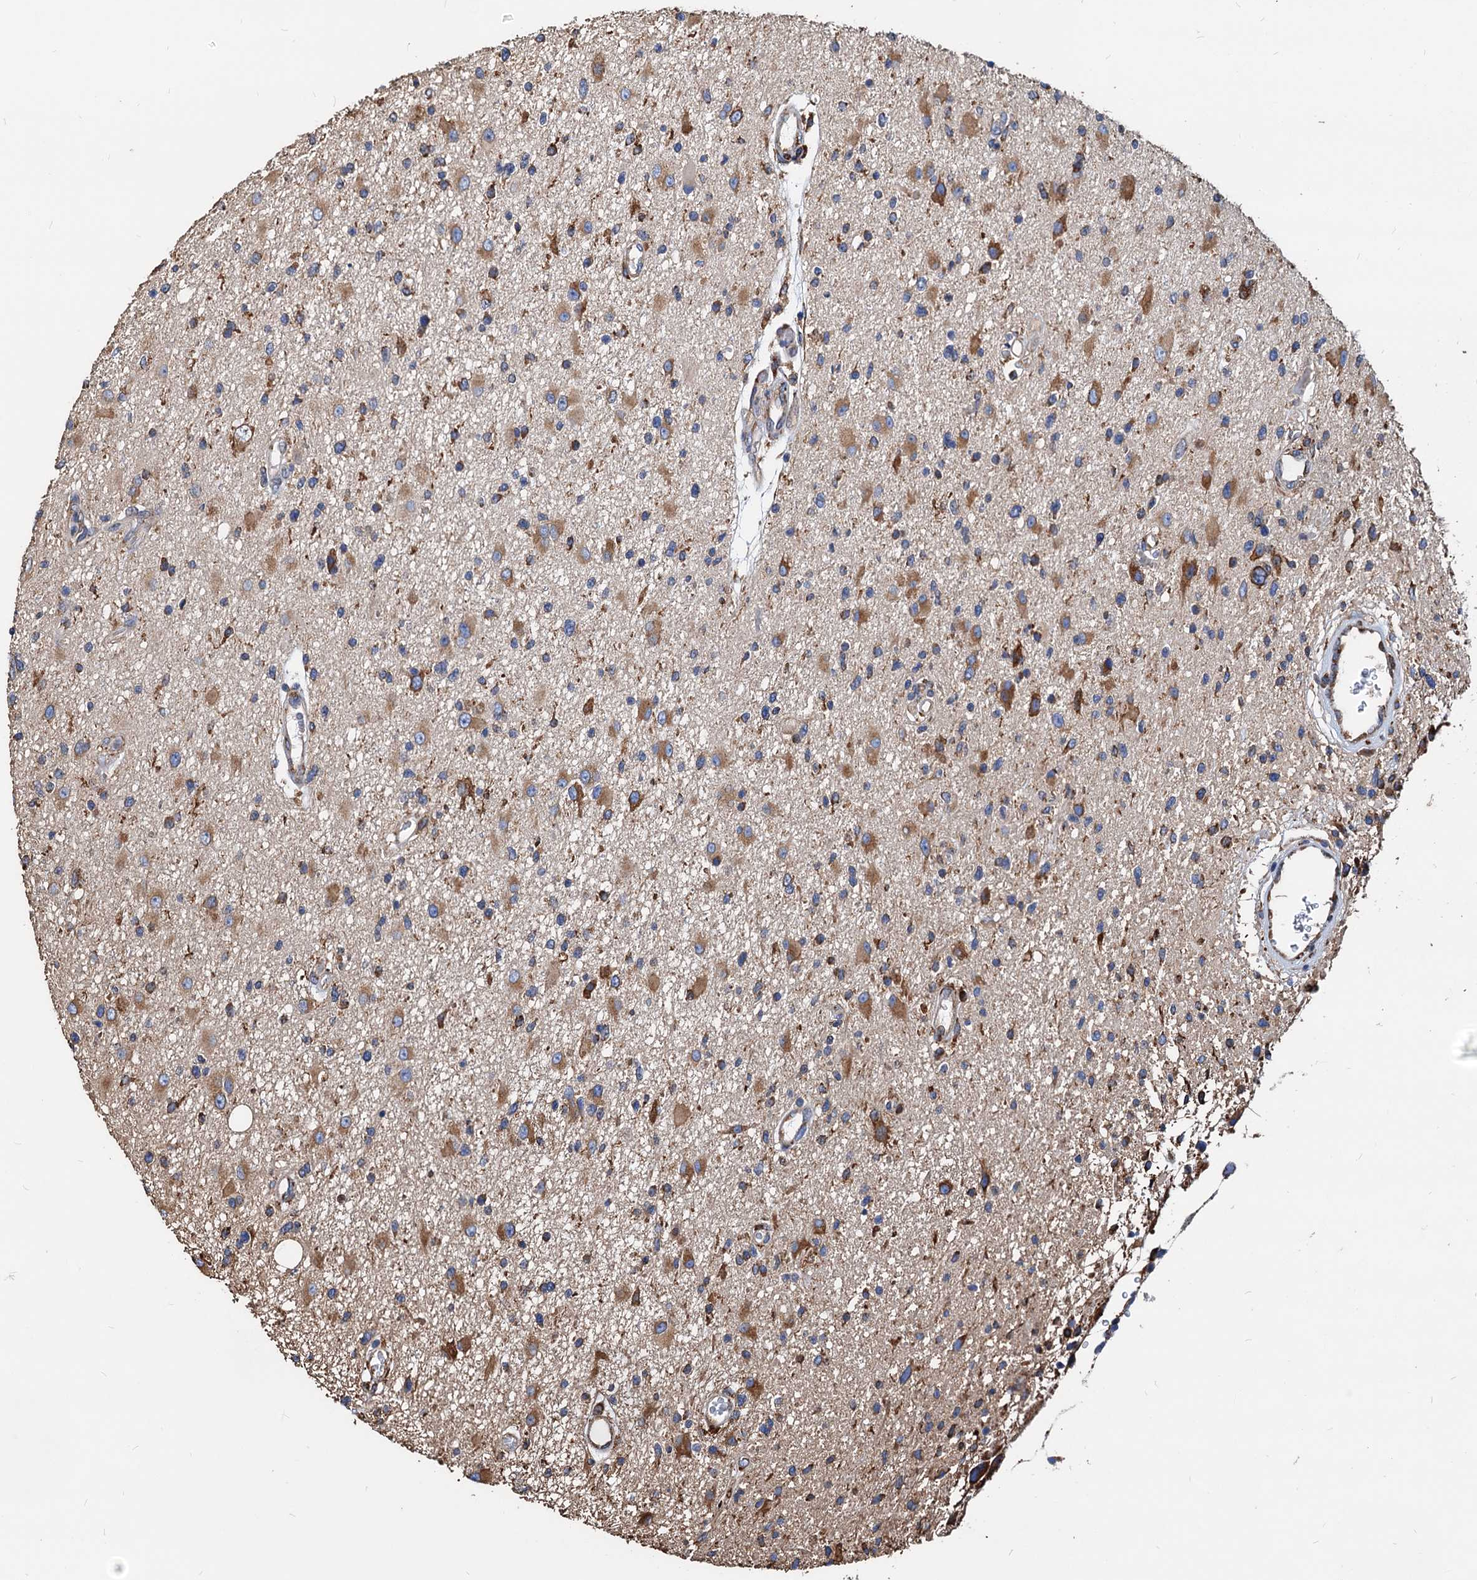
{"staining": {"intensity": "moderate", "quantity": "25%-75%", "location": "cytoplasmic/membranous"}, "tissue": "glioma", "cell_type": "Tumor cells", "image_type": "cancer", "snomed": [{"axis": "morphology", "description": "Glioma, malignant, High grade"}, {"axis": "topography", "description": "Brain"}], "caption": "A micrograph of high-grade glioma (malignant) stained for a protein exhibits moderate cytoplasmic/membranous brown staining in tumor cells.", "gene": "HSPA5", "patient": {"sex": "male", "age": 33}}